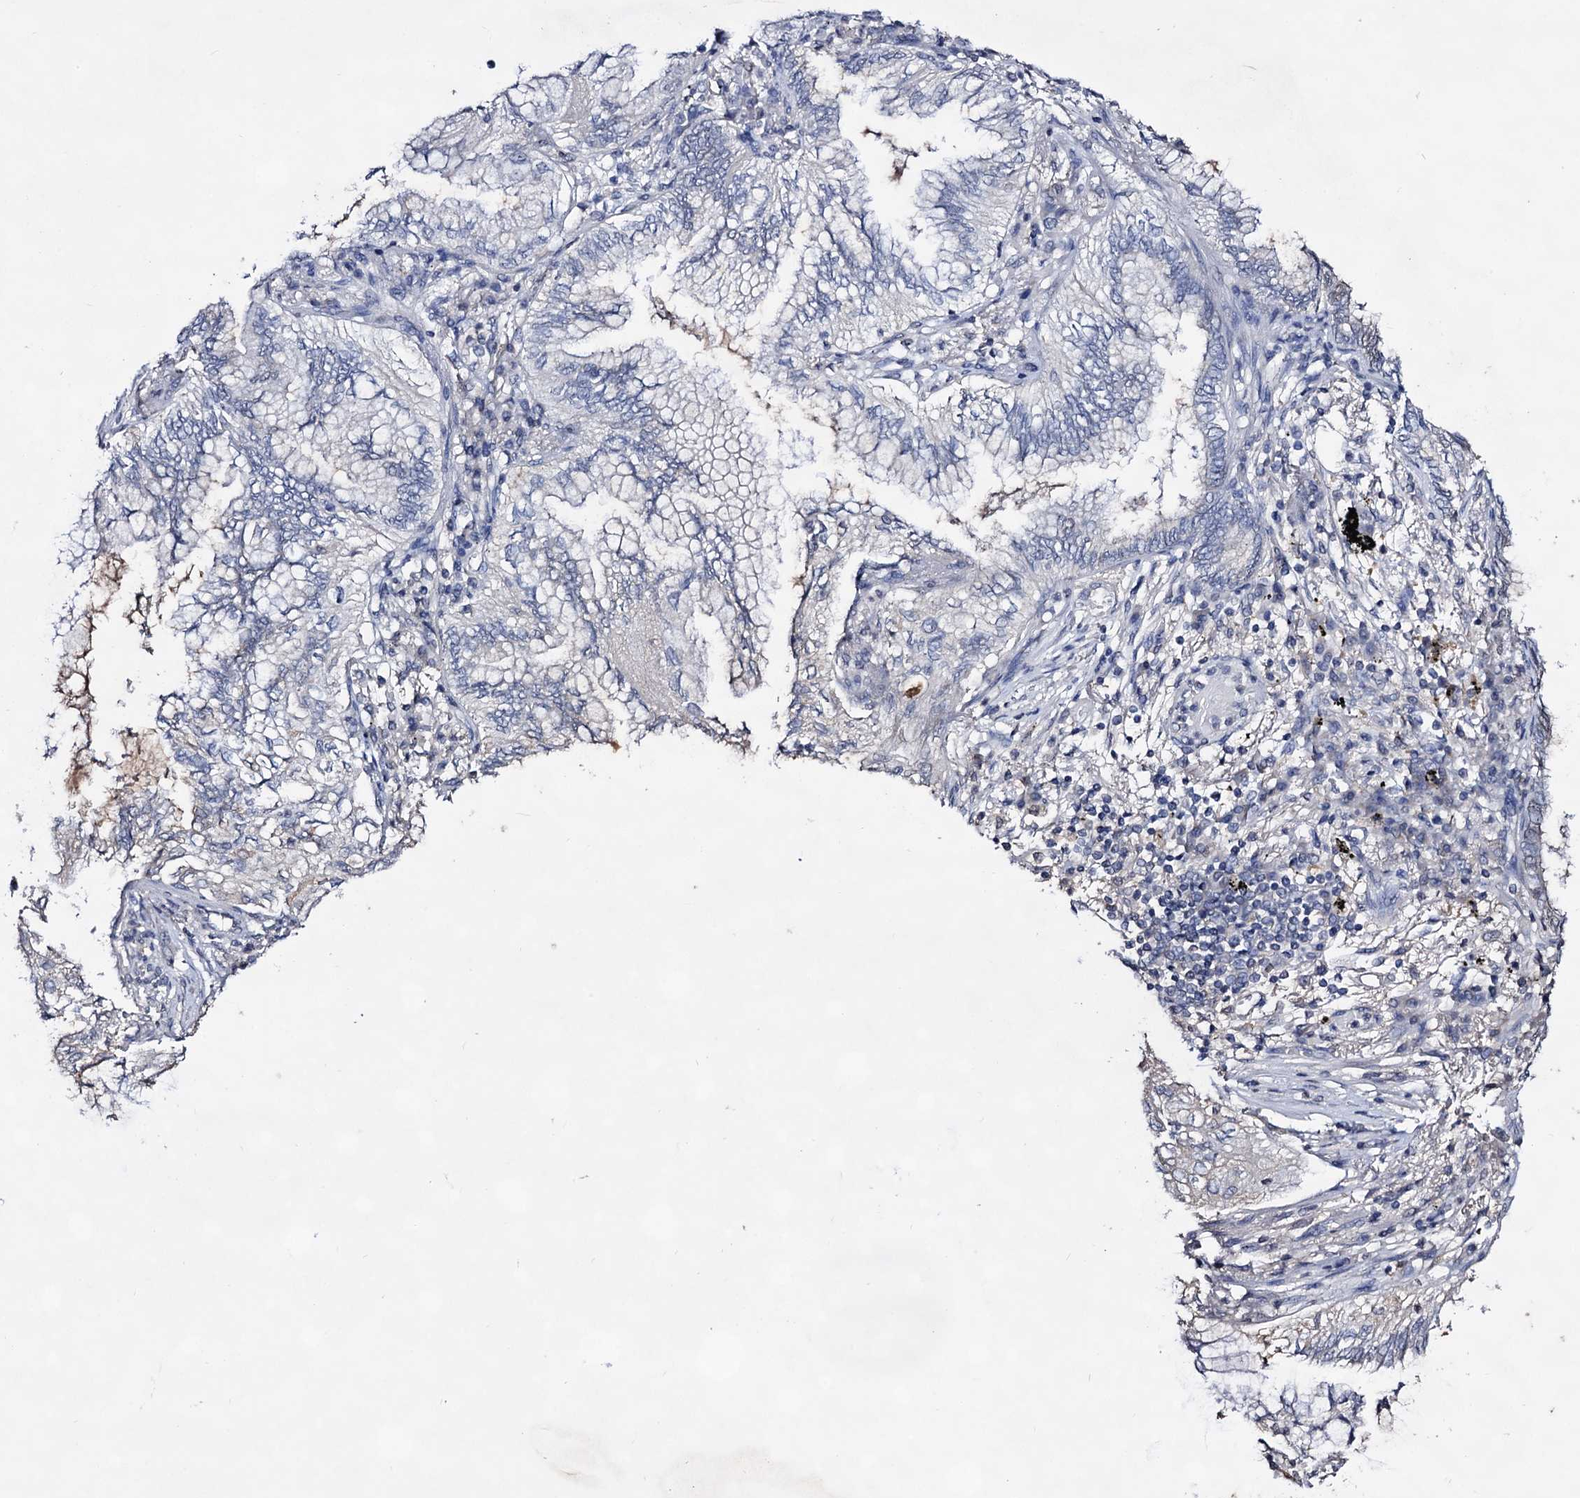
{"staining": {"intensity": "negative", "quantity": "none", "location": "none"}, "tissue": "lung cancer", "cell_type": "Tumor cells", "image_type": "cancer", "snomed": [{"axis": "morphology", "description": "Adenocarcinoma, NOS"}, {"axis": "topography", "description": "Lung"}], "caption": "DAB (3,3'-diaminobenzidine) immunohistochemical staining of lung adenocarcinoma reveals no significant expression in tumor cells.", "gene": "PLIN1", "patient": {"sex": "female", "age": 70}}